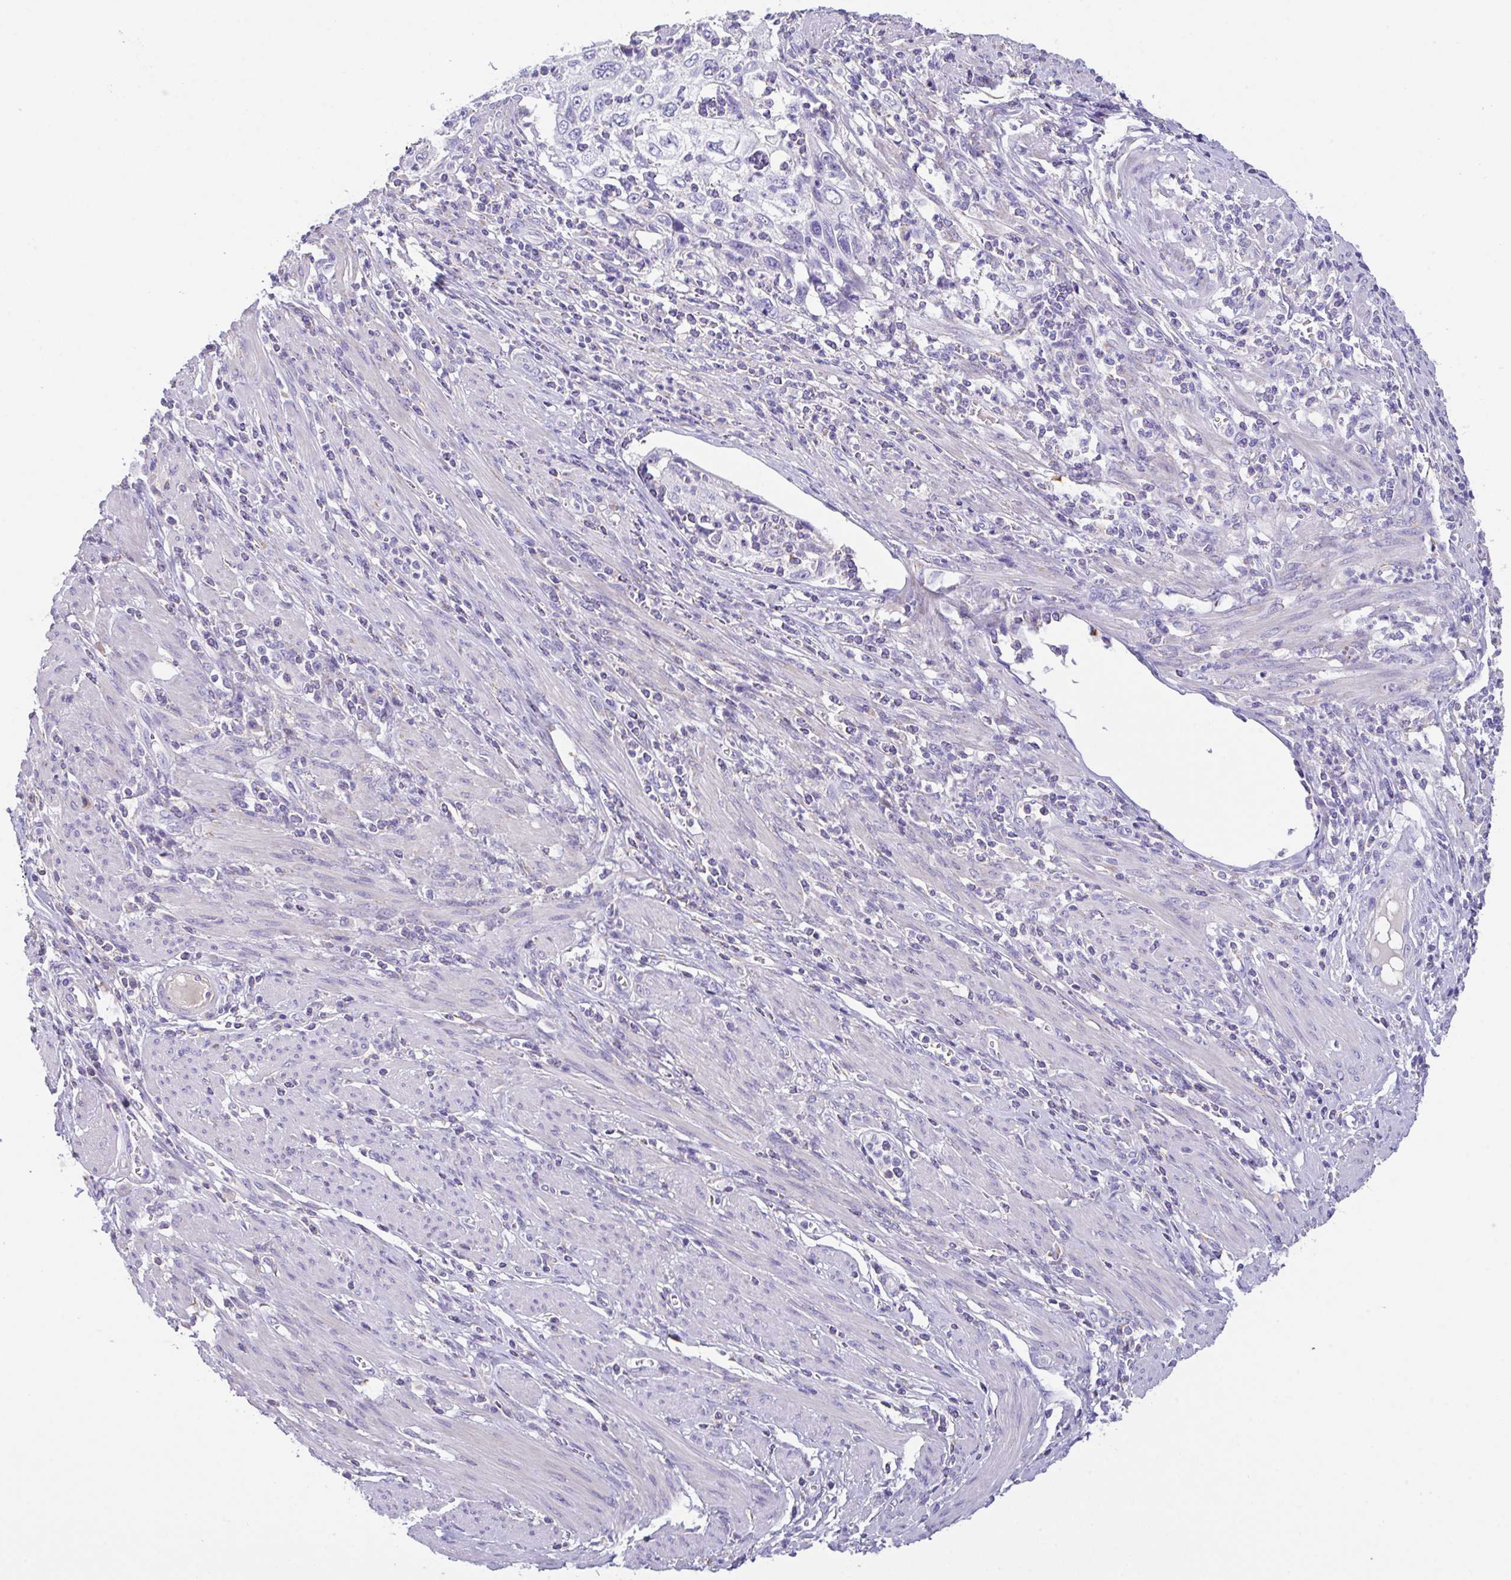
{"staining": {"intensity": "negative", "quantity": "none", "location": "none"}, "tissue": "cervical cancer", "cell_type": "Tumor cells", "image_type": "cancer", "snomed": [{"axis": "morphology", "description": "Squamous cell carcinoma, NOS"}, {"axis": "topography", "description": "Cervix"}], "caption": "A histopathology image of cervical cancer (squamous cell carcinoma) stained for a protein exhibits no brown staining in tumor cells.", "gene": "CA10", "patient": {"sex": "female", "age": 70}}